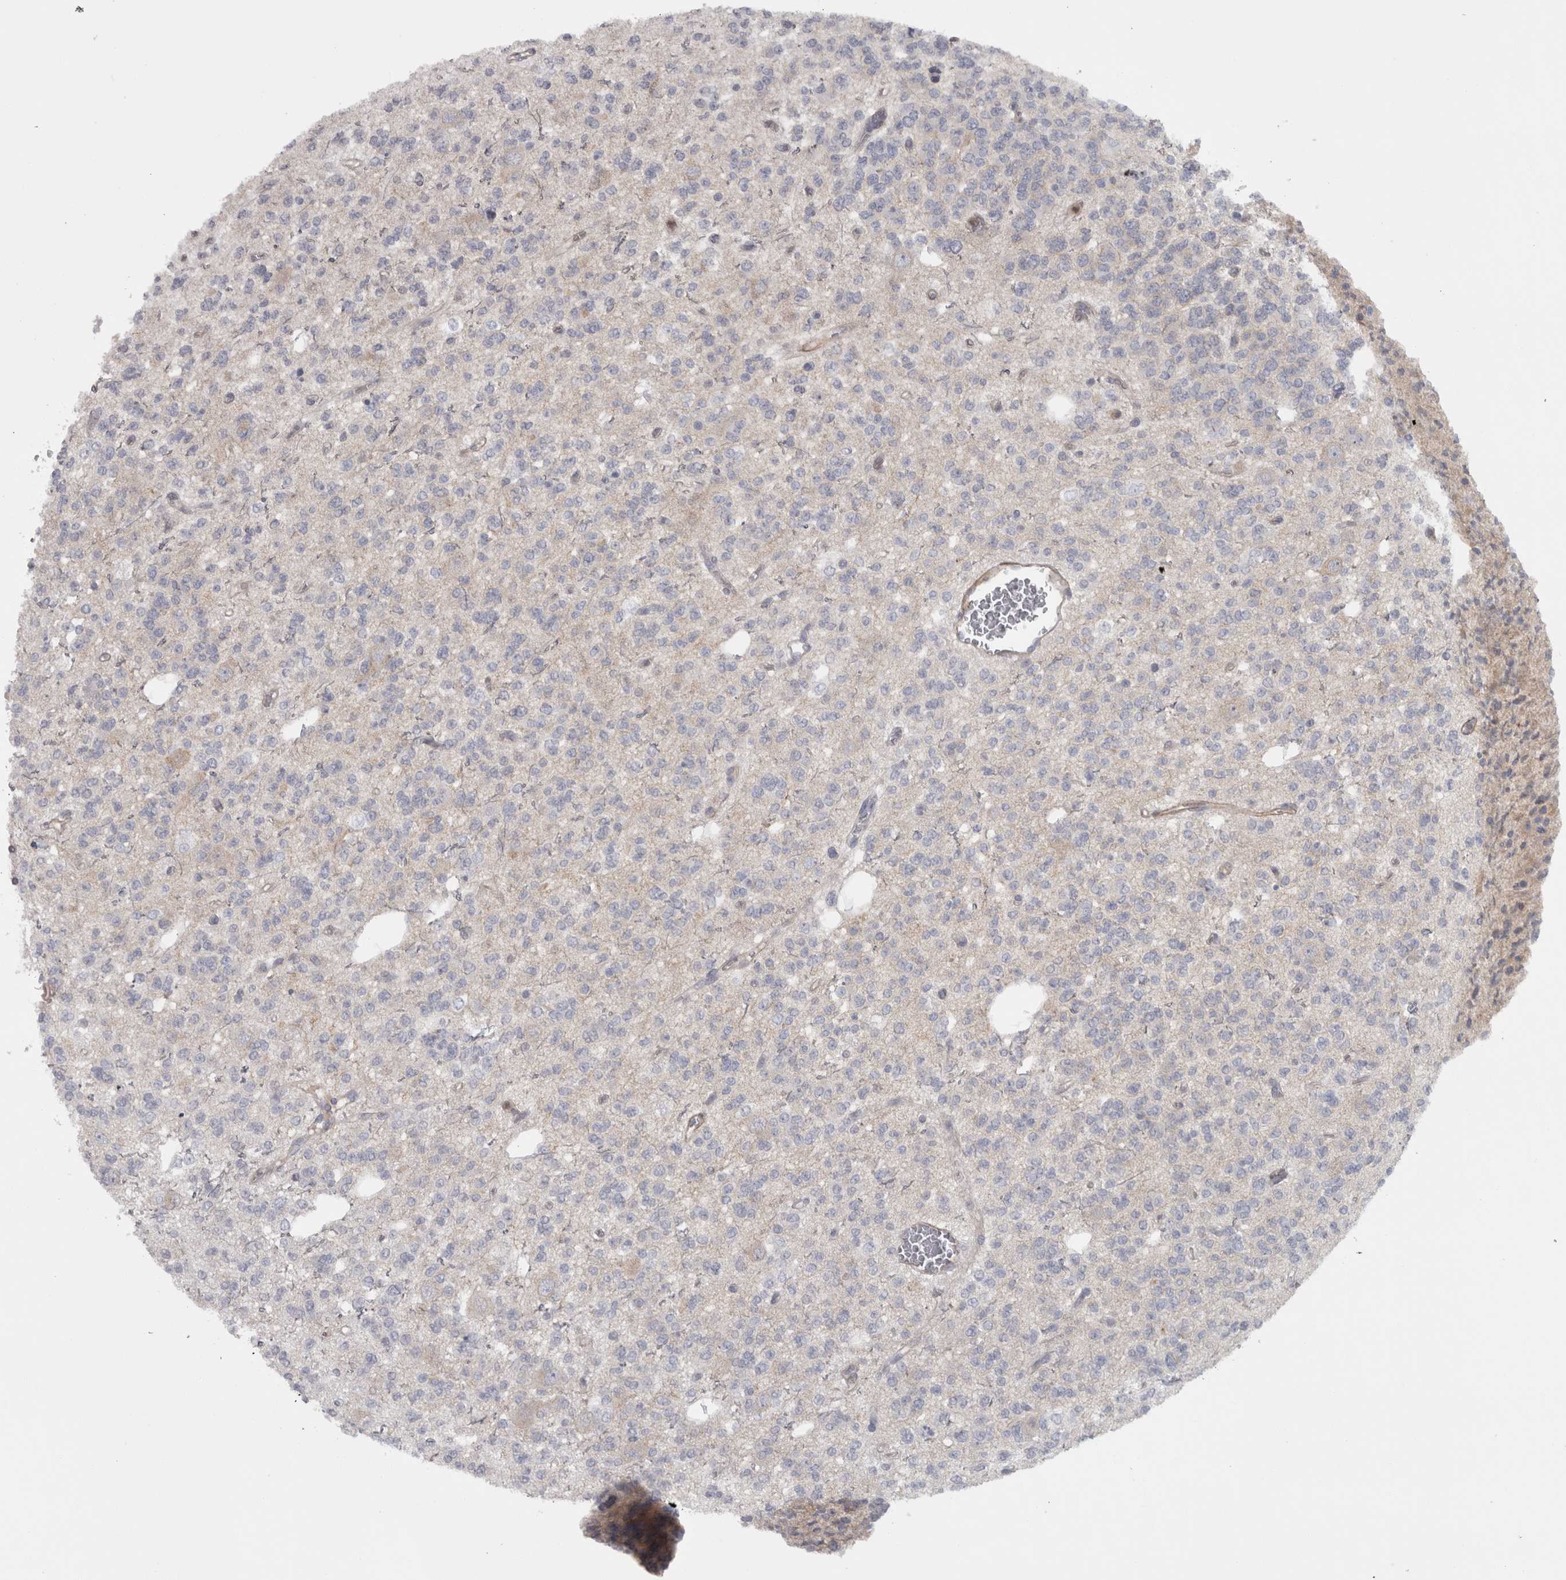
{"staining": {"intensity": "negative", "quantity": "none", "location": "none"}, "tissue": "glioma", "cell_type": "Tumor cells", "image_type": "cancer", "snomed": [{"axis": "morphology", "description": "Glioma, malignant, Low grade"}, {"axis": "topography", "description": "Brain"}], "caption": "A high-resolution image shows immunohistochemistry staining of malignant glioma (low-grade), which reveals no significant staining in tumor cells.", "gene": "PPP1R12B", "patient": {"sex": "male", "age": 38}}